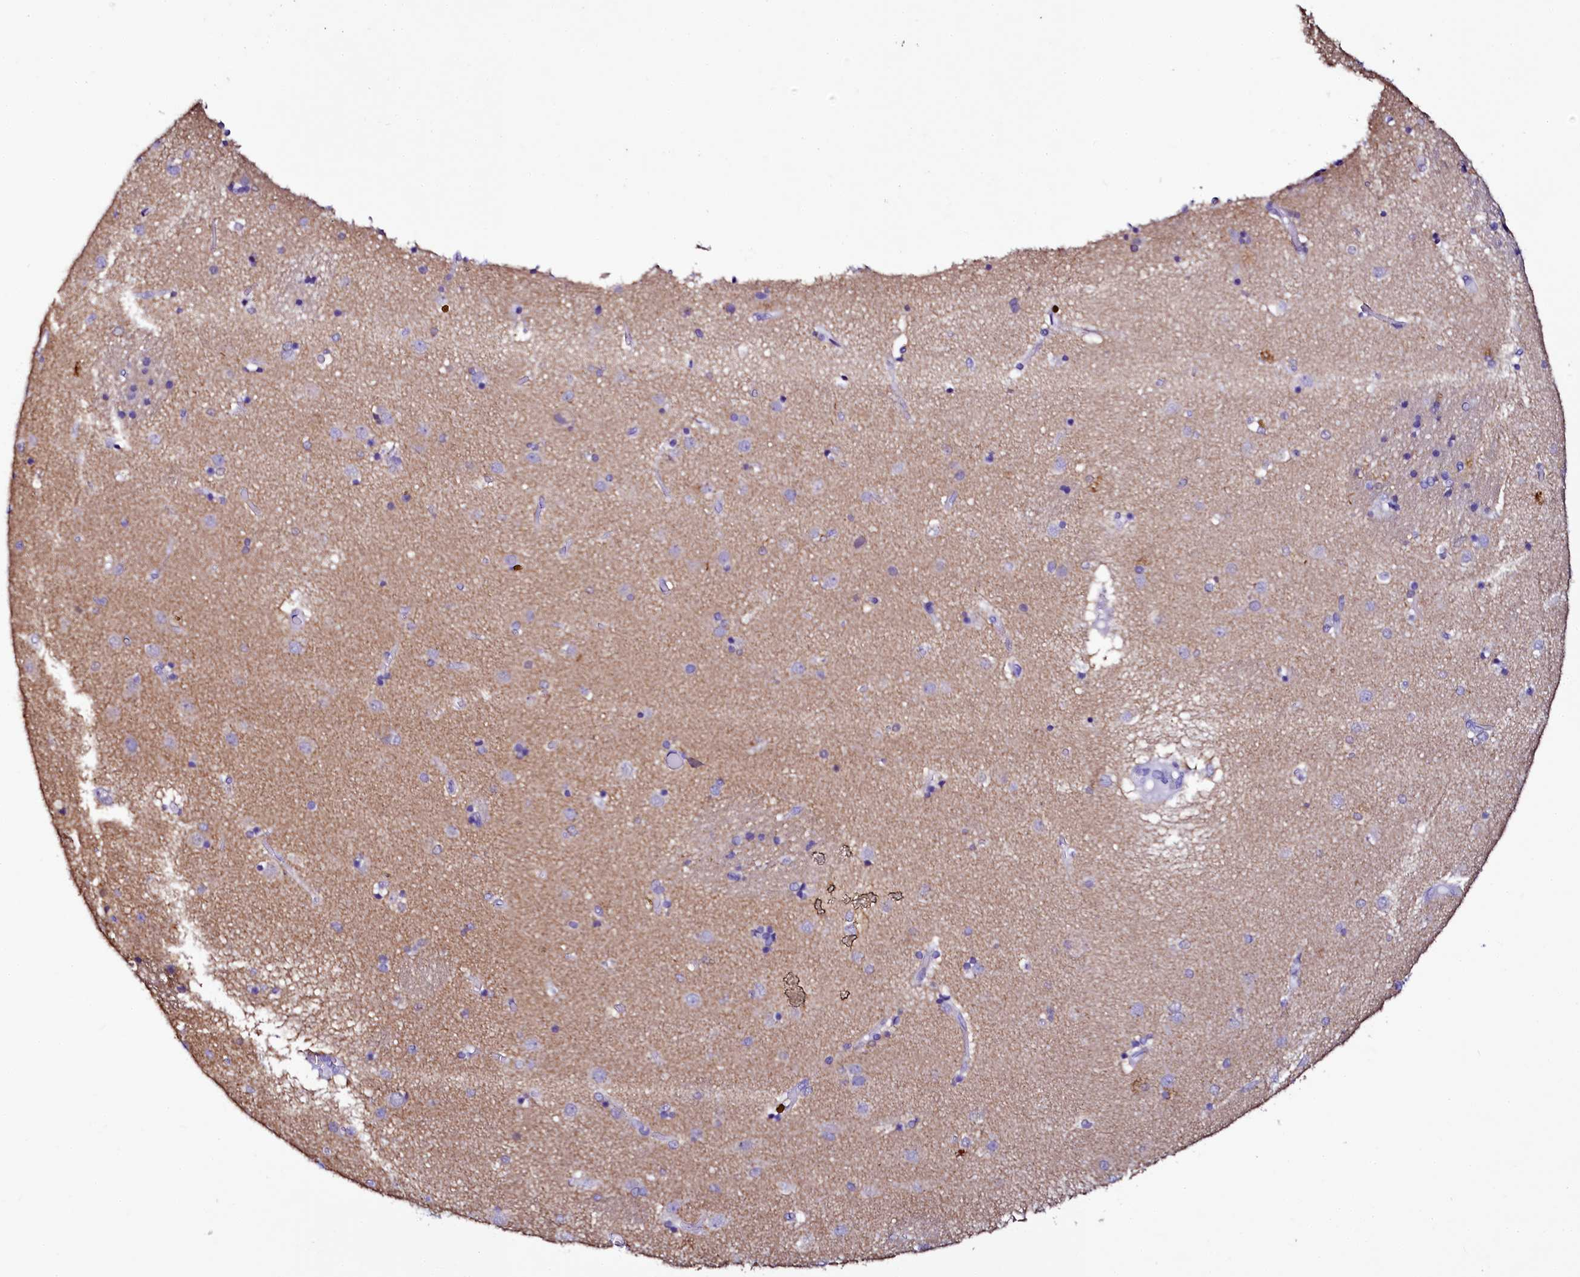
{"staining": {"intensity": "negative", "quantity": "none", "location": "none"}, "tissue": "caudate", "cell_type": "Glial cells", "image_type": "normal", "snomed": [{"axis": "morphology", "description": "Normal tissue, NOS"}, {"axis": "topography", "description": "Lateral ventricle wall"}], "caption": "A high-resolution image shows IHC staining of normal caudate, which shows no significant expression in glial cells. Nuclei are stained in blue.", "gene": "SORD", "patient": {"sex": "male", "age": 70}}